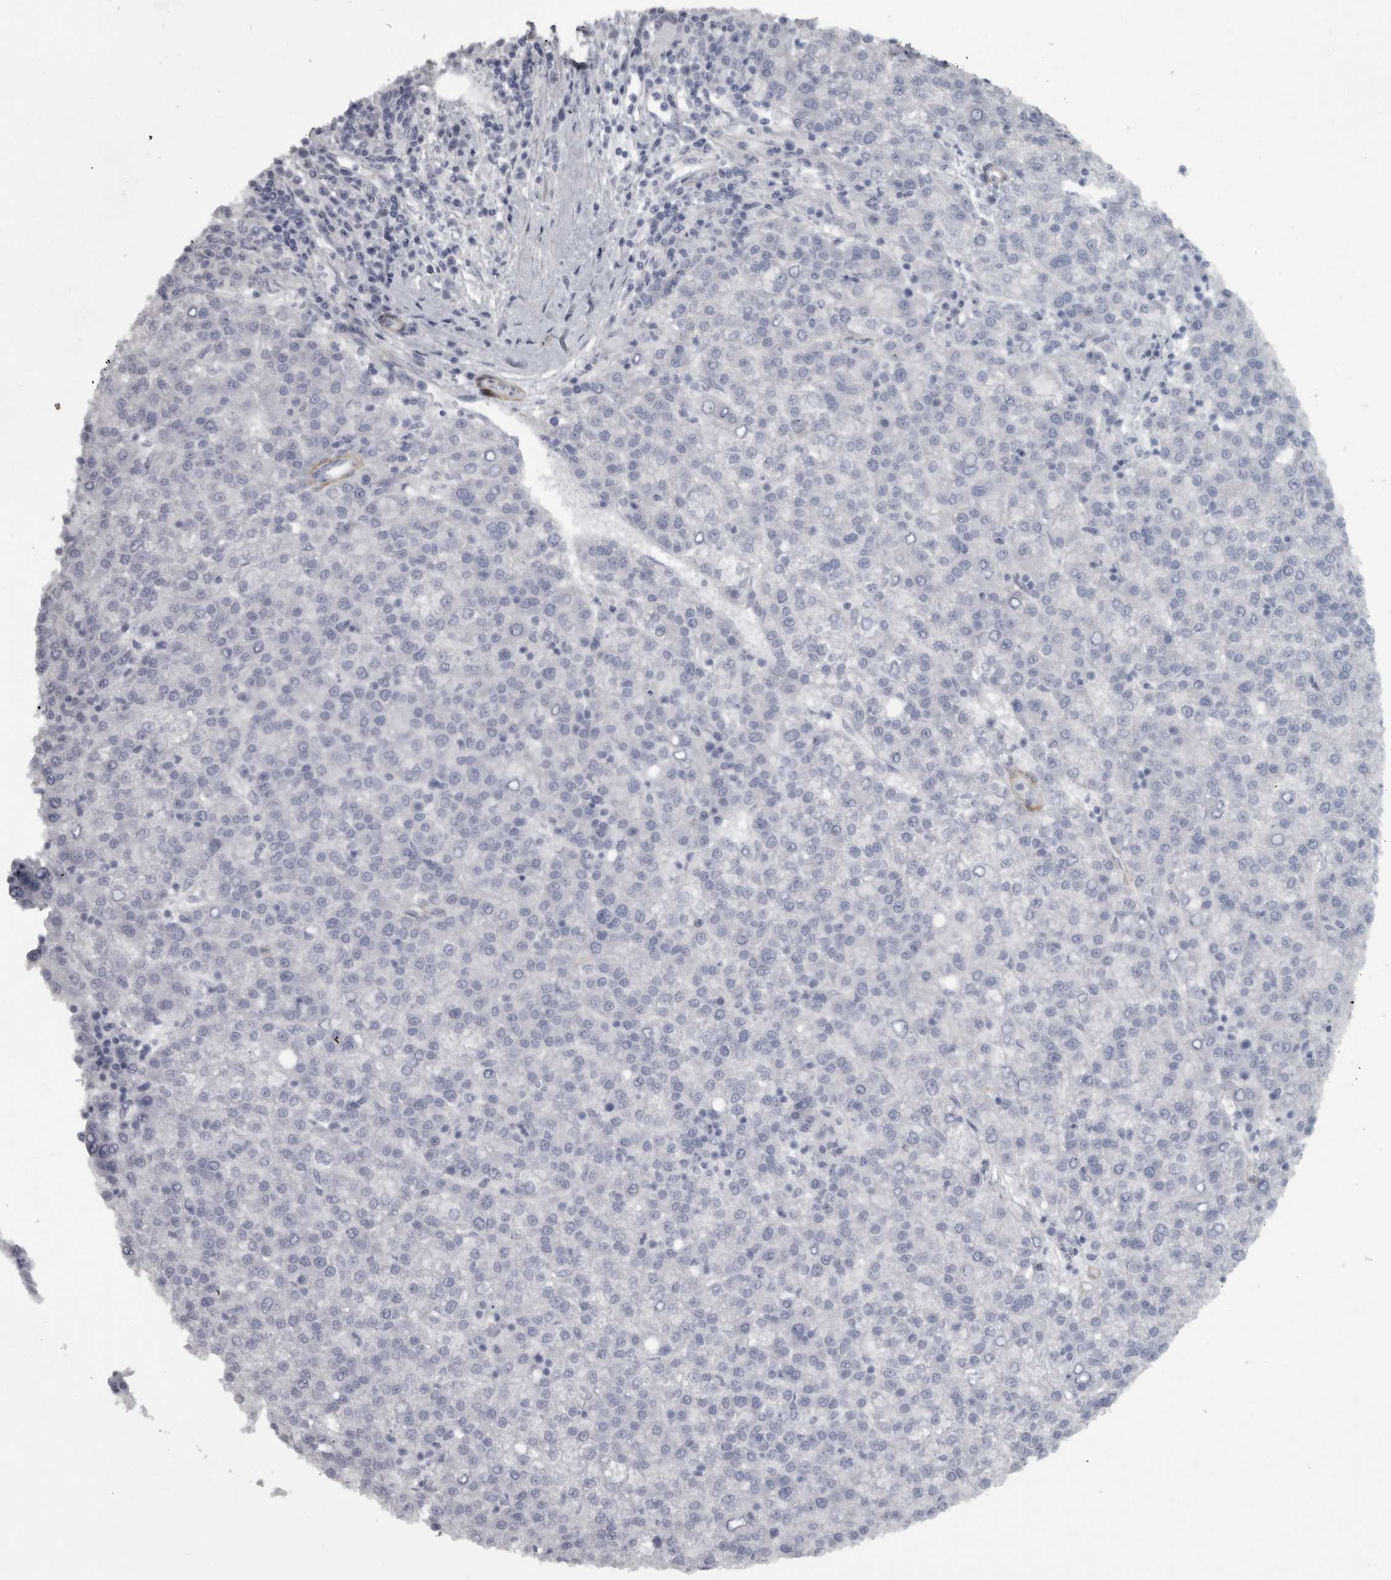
{"staining": {"intensity": "negative", "quantity": "none", "location": "none"}, "tissue": "liver cancer", "cell_type": "Tumor cells", "image_type": "cancer", "snomed": [{"axis": "morphology", "description": "Carcinoma, Hepatocellular, NOS"}, {"axis": "topography", "description": "Liver"}], "caption": "An immunohistochemistry photomicrograph of hepatocellular carcinoma (liver) is shown. There is no staining in tumor cells of hepatocellular carcinoma (liver).", "gene": "PPP1R12B", "patient": {"sex": "female", "age": 58}}